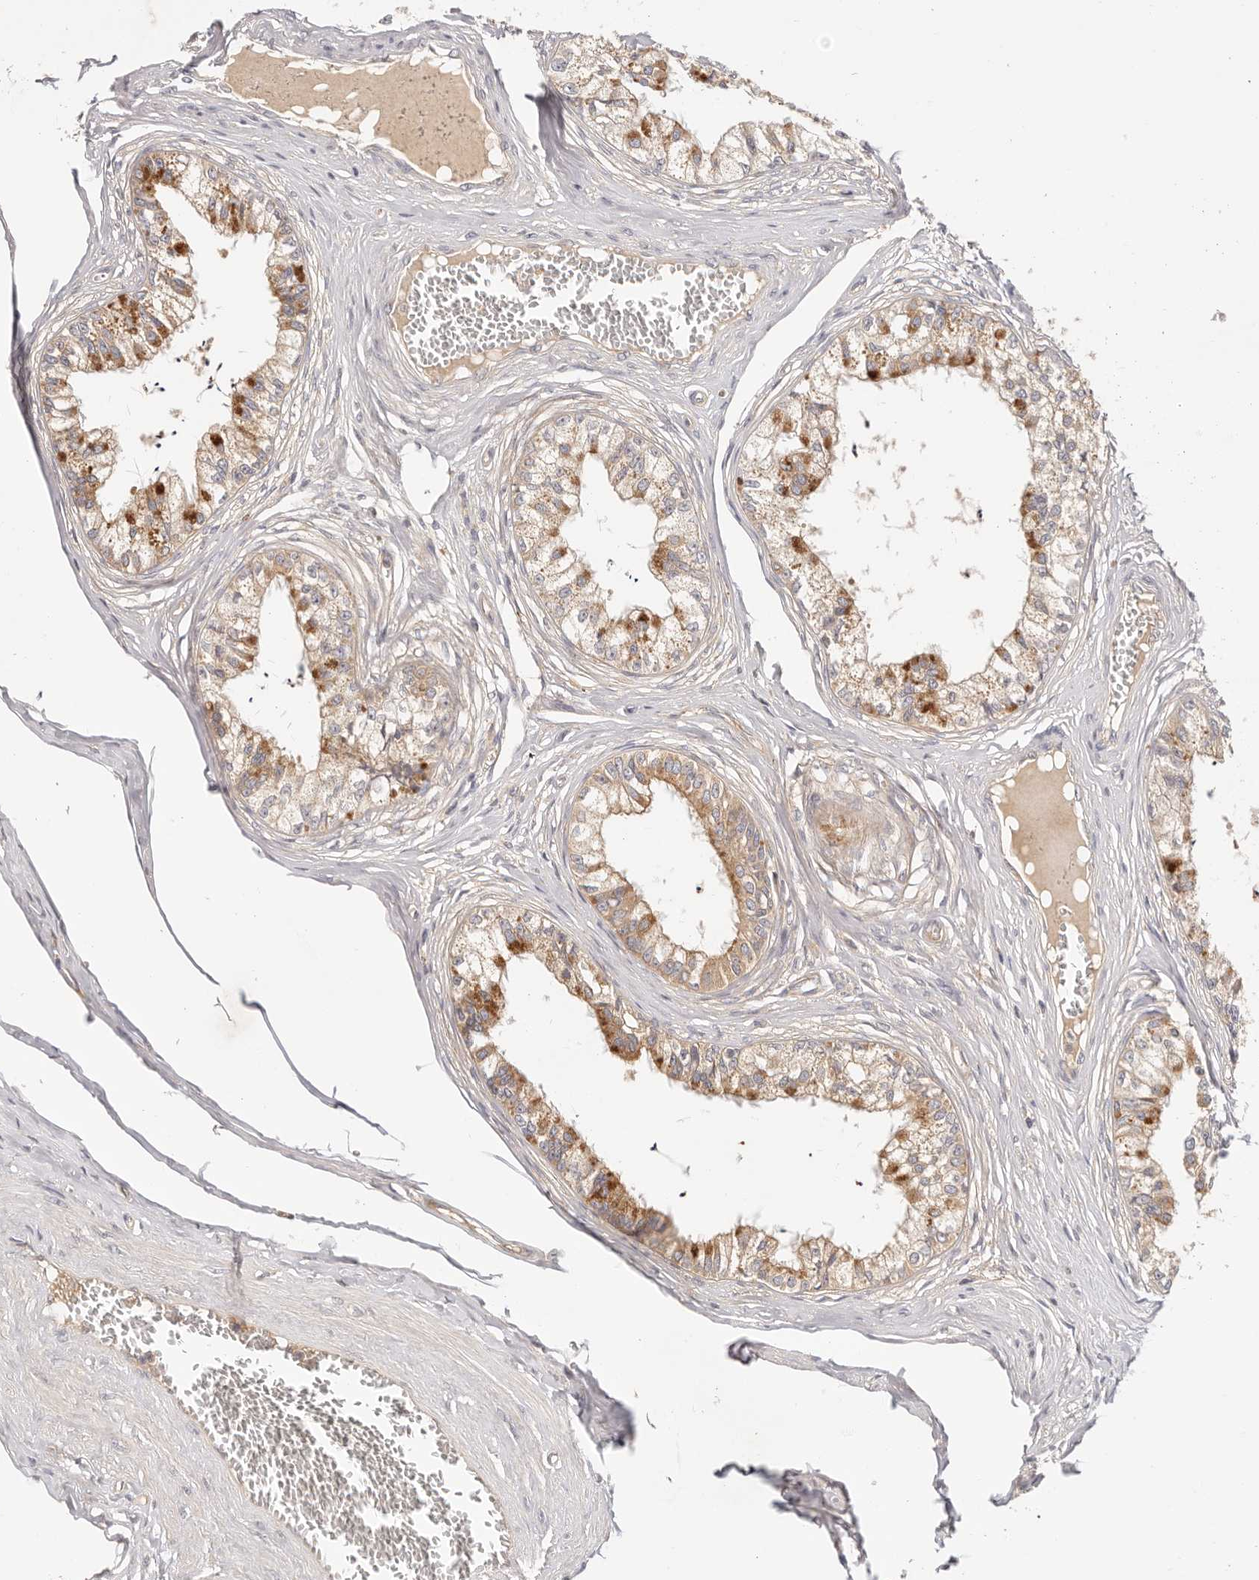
{"staining": {"intensity": "moderate", "quantity": "25%-75%", "location": "cytoplasmic/membranous"}, "tissue": "epididymis", "cell_type": "Glandular cells", "image_type": "normal", "snomed": [{"axis": "morphology", "description": "Normal tissue, NOS"}, {"axis": "topography", "description": "Epididymis"}], "caption": "Epididymis stained with immunohistochemistry reveals moderate cytoplasmic/membranous expression in about 25%-75% of glandular cells. (Stains: DAB (3,3'-diaminobenzidine) in brown, nuclei in blue, Microscopy: brightfield microscopy at high magnification).", "gene": "KCMF1", "patient": {"sex": "male", "age": 79}}